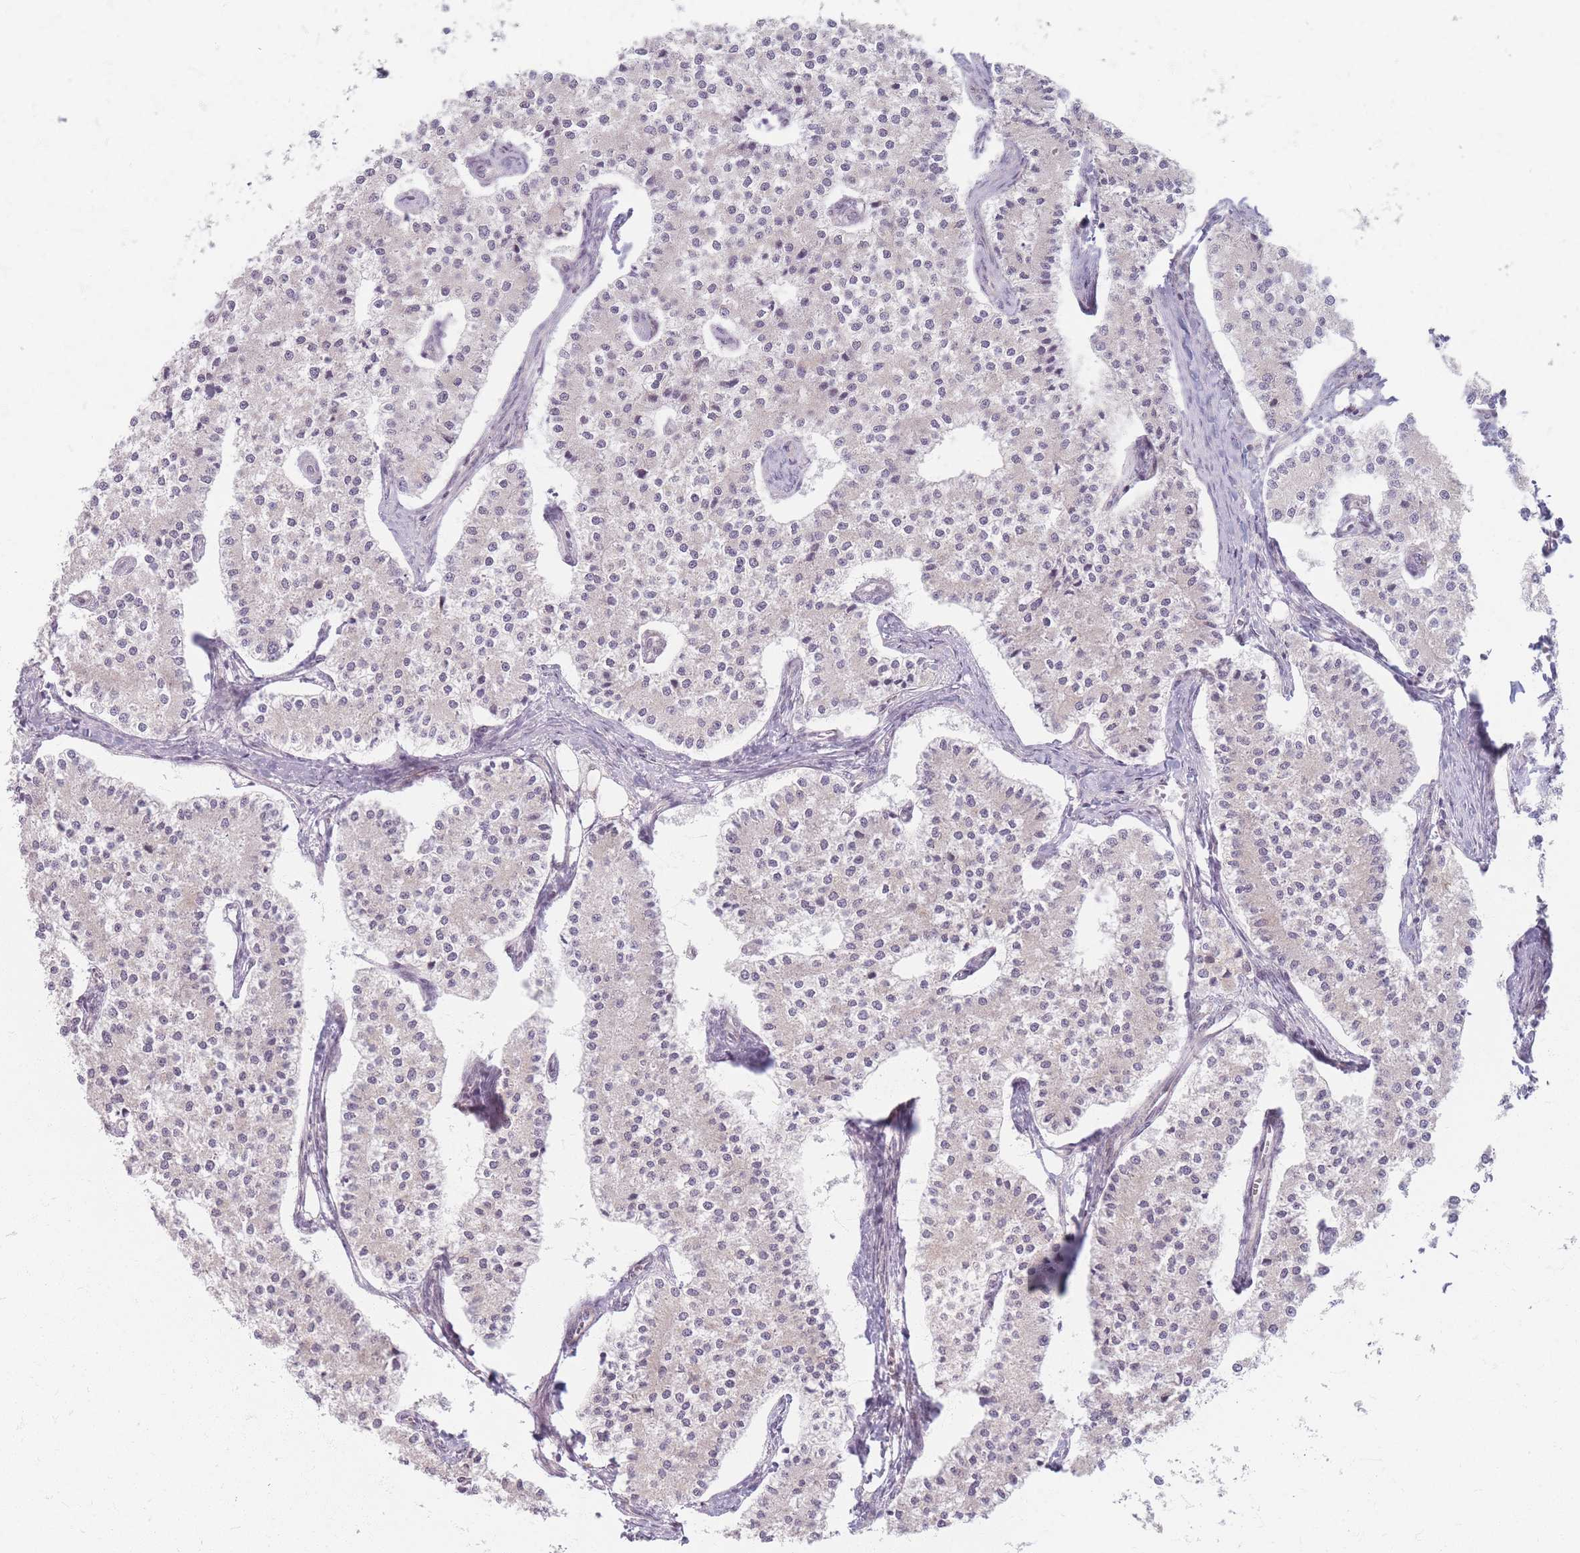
{"staining": {"intensity": "weak", "quantity": "<25%", "location": "cytoplasmic/membranous"}, "tissue": "carcinoid", "cell_type": "Tumor cells", "image_type": "cancer", "snomed": [{"axis": "morphology", "description": "Carcinoid, malignant, NOS"}, {"axis": "topography", "description": "Colon"}], "caption": "IHC histopathology image of carcinoid stained for a protein (brown), which shows no expression in tumor cells.", "gene": "GABRA6", "patient": {"sex": "female", "age": 52}}